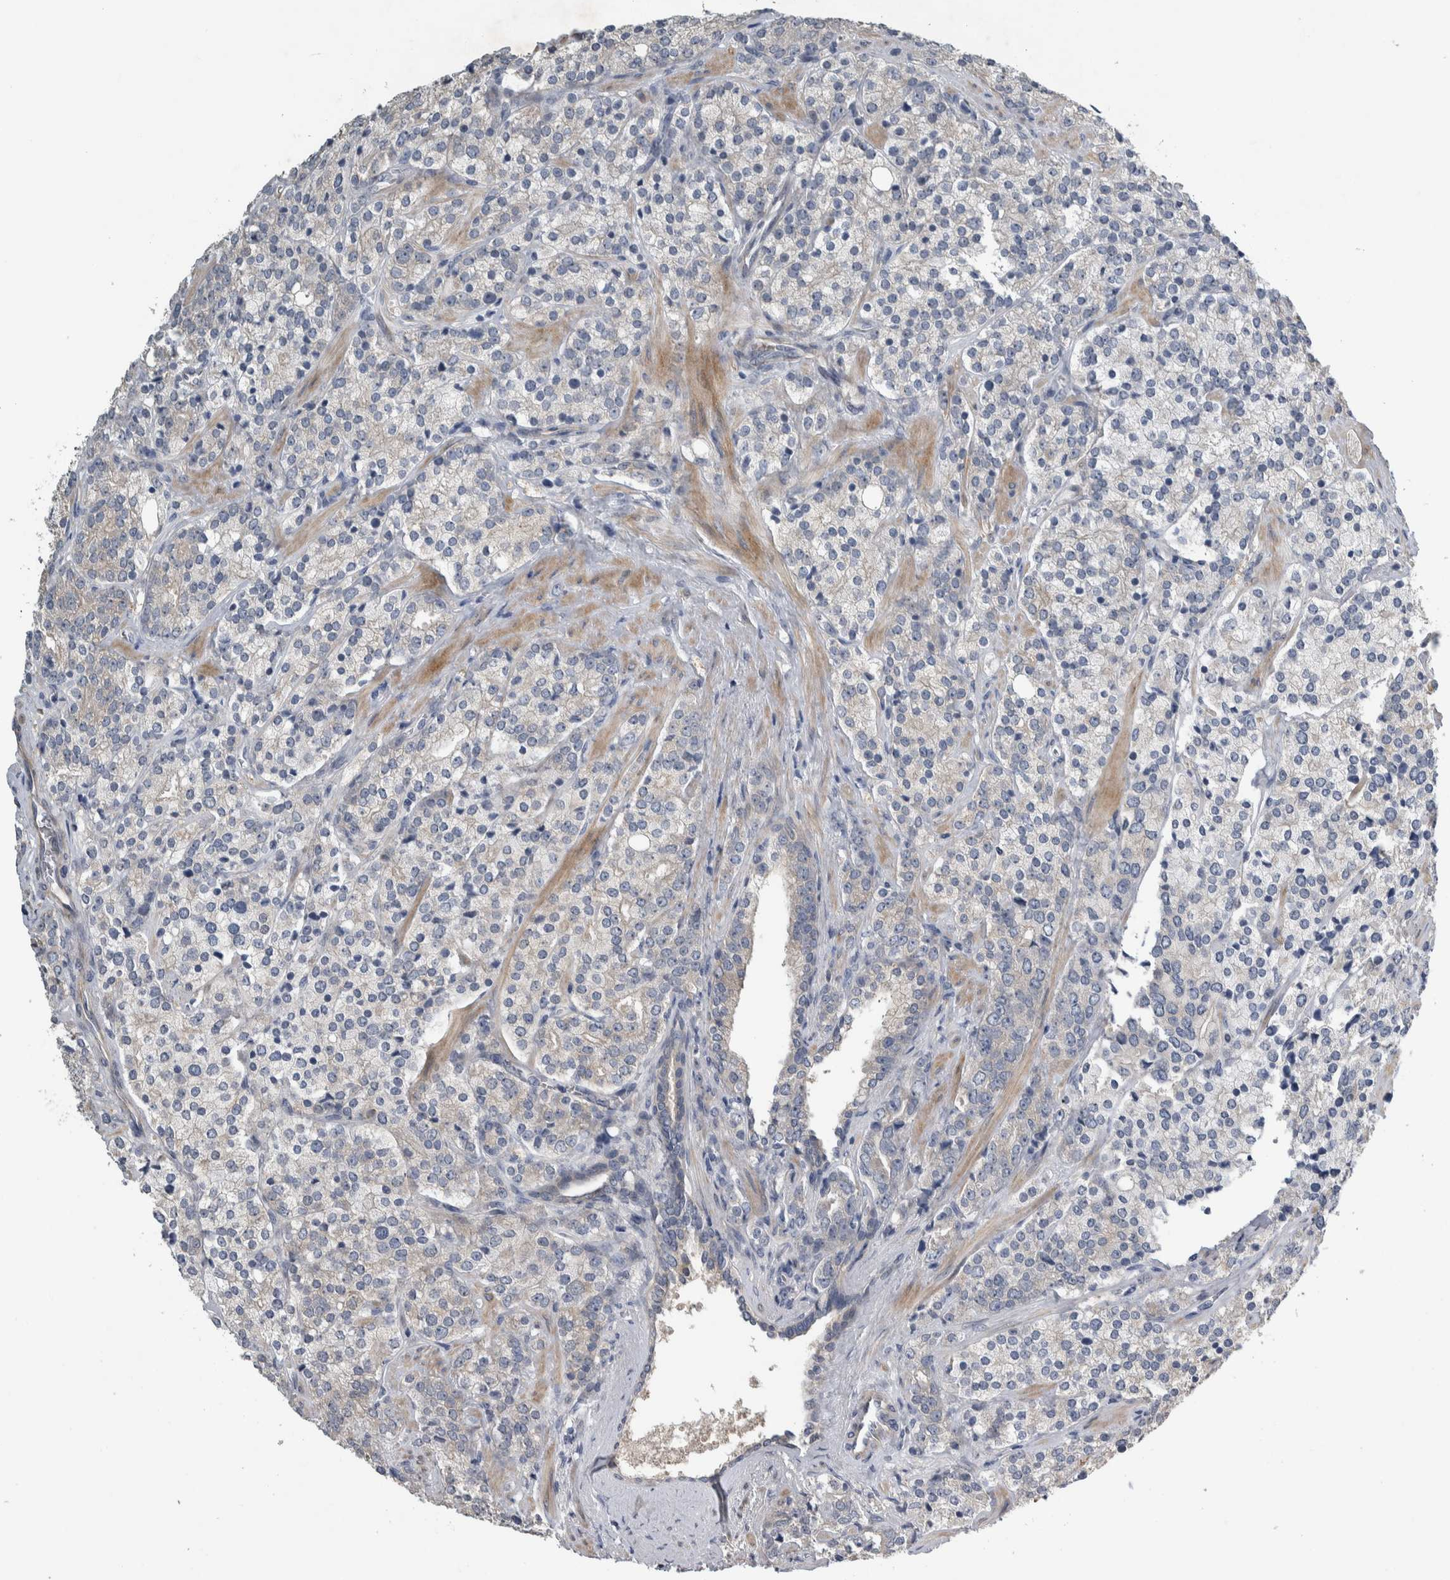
{"staining": {"intensity": "negative", "quantity": "none", "location": "none"}, "tissue": "prostate cancer", "cell_type": "Tumor cells", "image_type": "cancer", "snomed": [{"axis": "morphology", "description": "Adenocarcinoma, High grade"}, {"axis": "topography", "description": "Prostate"}], "caption": "Immunohistochemical staining of human prostate cancer exhibits no significant positivity in tumor cells.", "gene": "NT5C2", "patient": {"sex": "male", "age": 71}}